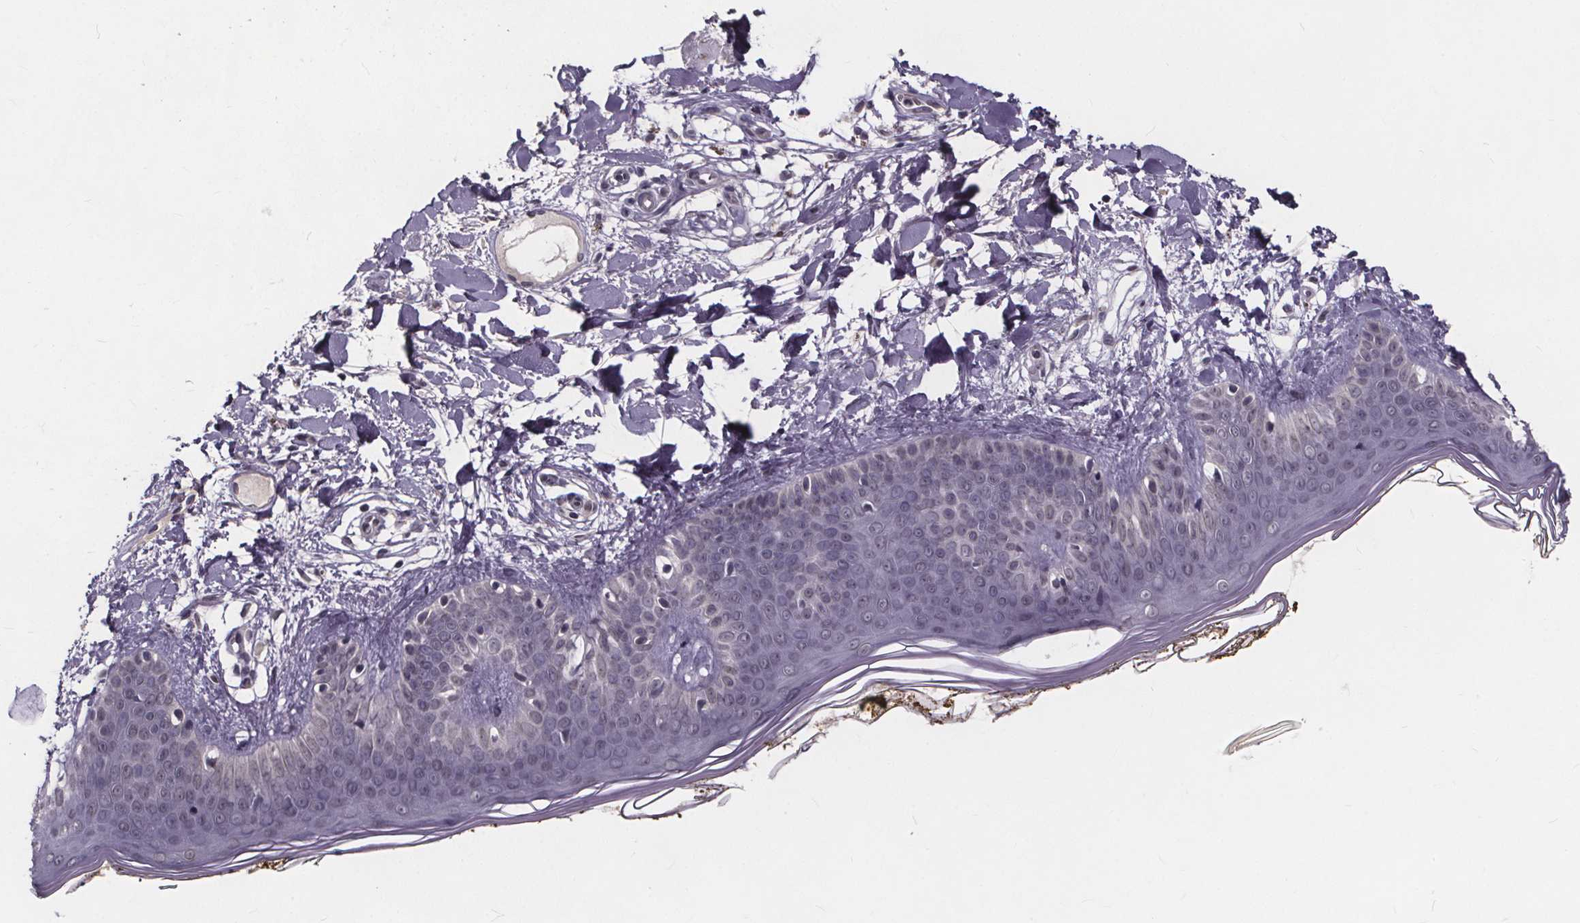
{"staining": {"intensity": "negative", "quantity": "none", "location": "none"}, "tissue": "skin", "cell_type": "Fibroblasts", "image_type": "normal", "snomed": [{"axis": "morphology", "description": "Normal tissue, NOS"}, {"axis": "topography", "description": "Skin"}], "caption": "Immunohistochemistry histopathology image of unremarkable skin: skin stained with DAB displays no significant protein expression in fibroblasts. The staining is performed using DAB (3,3'-diaminobenzidine) brown chromogen with nuclei counter-stained in using hematoxylin.", "gene": "FAM181B", "patient": {"sex": "female", "age": 34}}